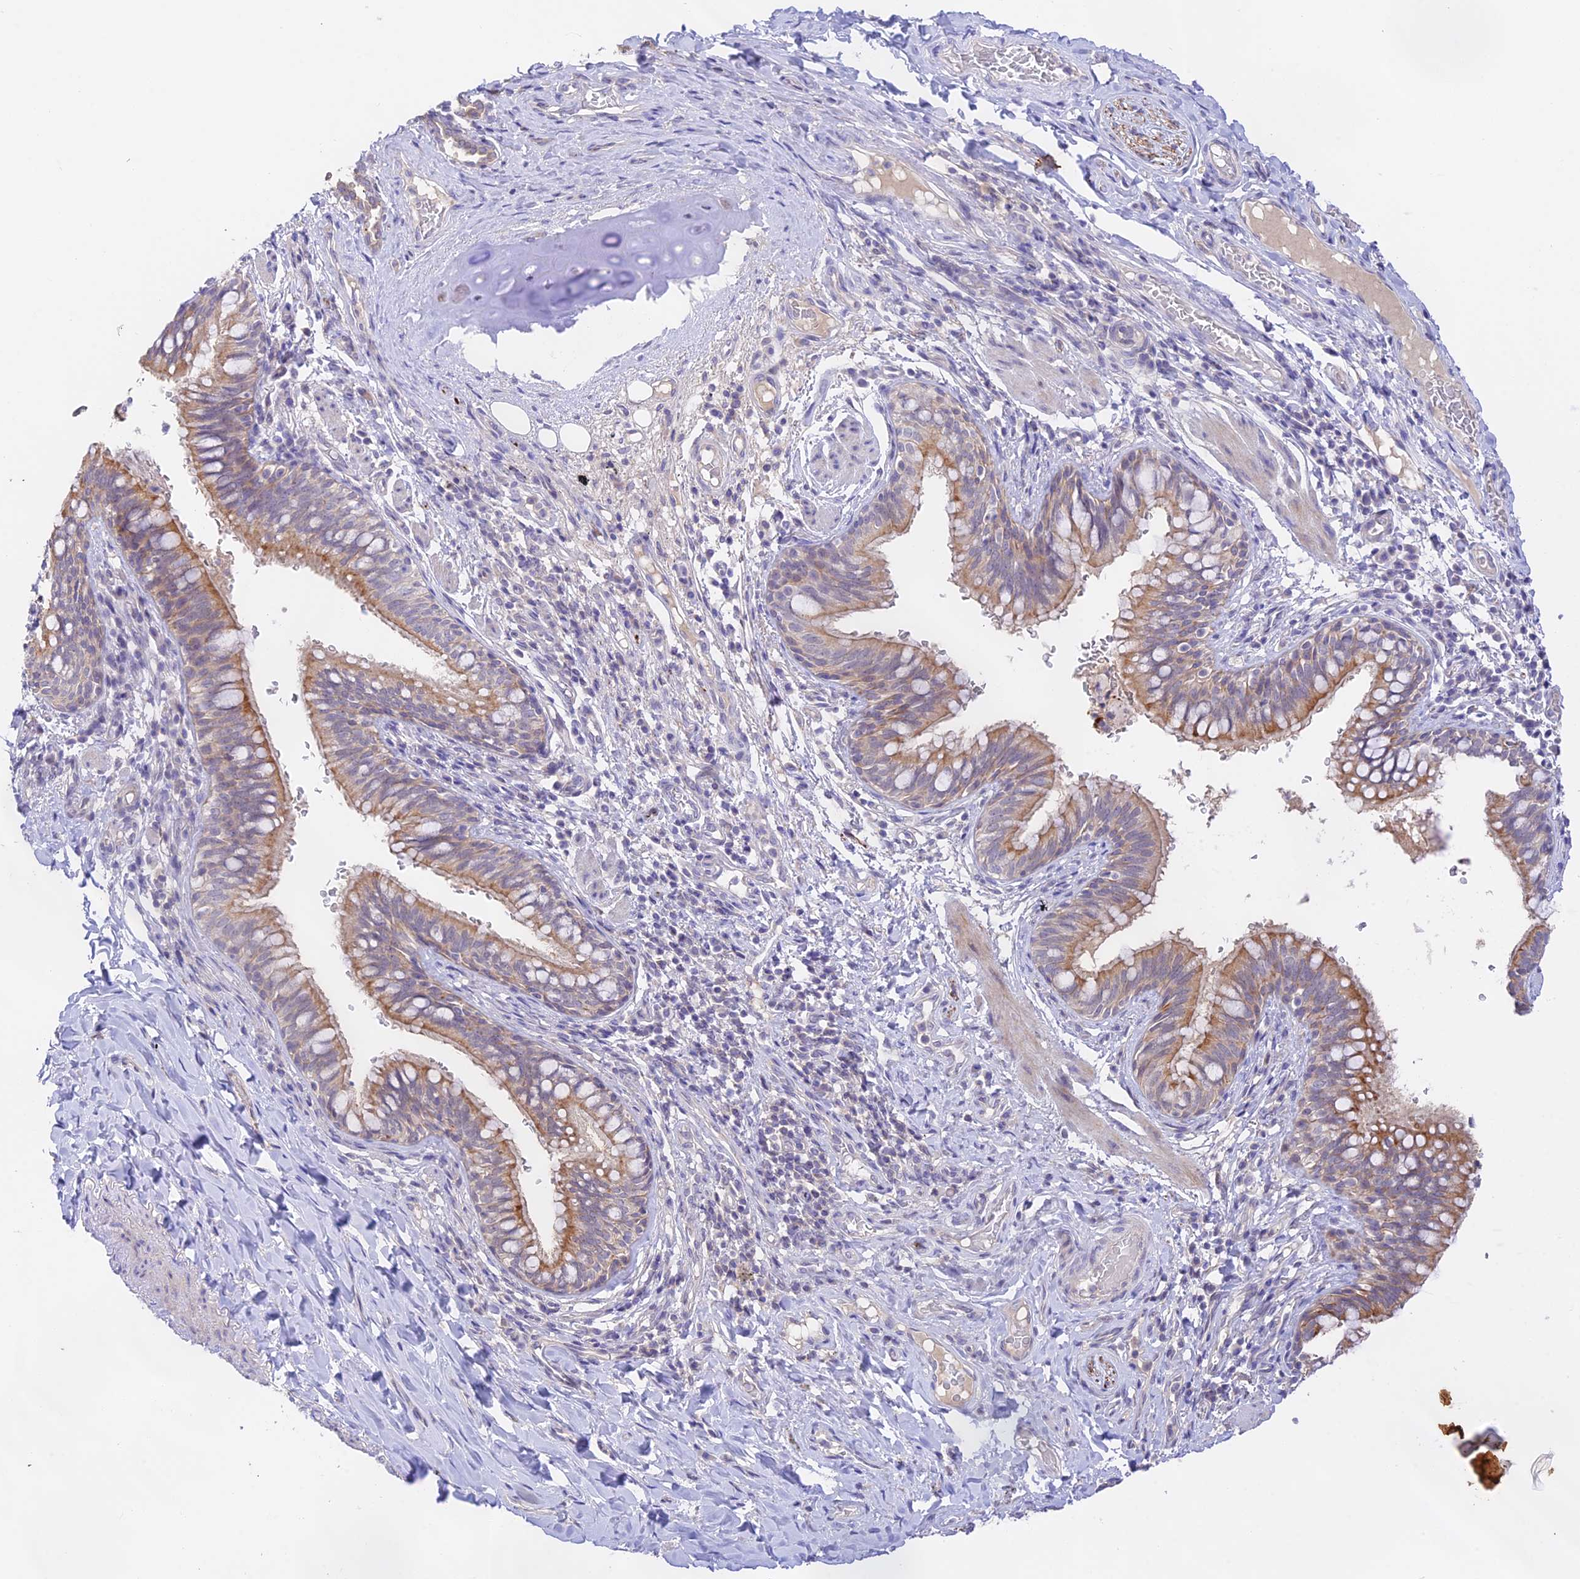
{"staining": {"intensity": "moderate", "quantity": "25%-75%", "location": "cytoplasmic/membranous"}, "tissue": "bronchus", "cell_type": "Respiratory epithelial cells", "image_type": "normal", "snomed": [{"axis": "morphology", "description": "Normal tissue, NOS"}, {"axis": "topography", "description": "Cartilage tissue"}, {"axis": "topography", "description": "Bronchus"}], "caption": "This micrograph demonstrates IHC staining of normal bronchus, with medium moderate cytoplasmic/membranous positivity in approximately 25%-75% of respiratory epithelial cells.", "gene": "CAMSAP3", "patient": {"sex": "female", "age": 36}}